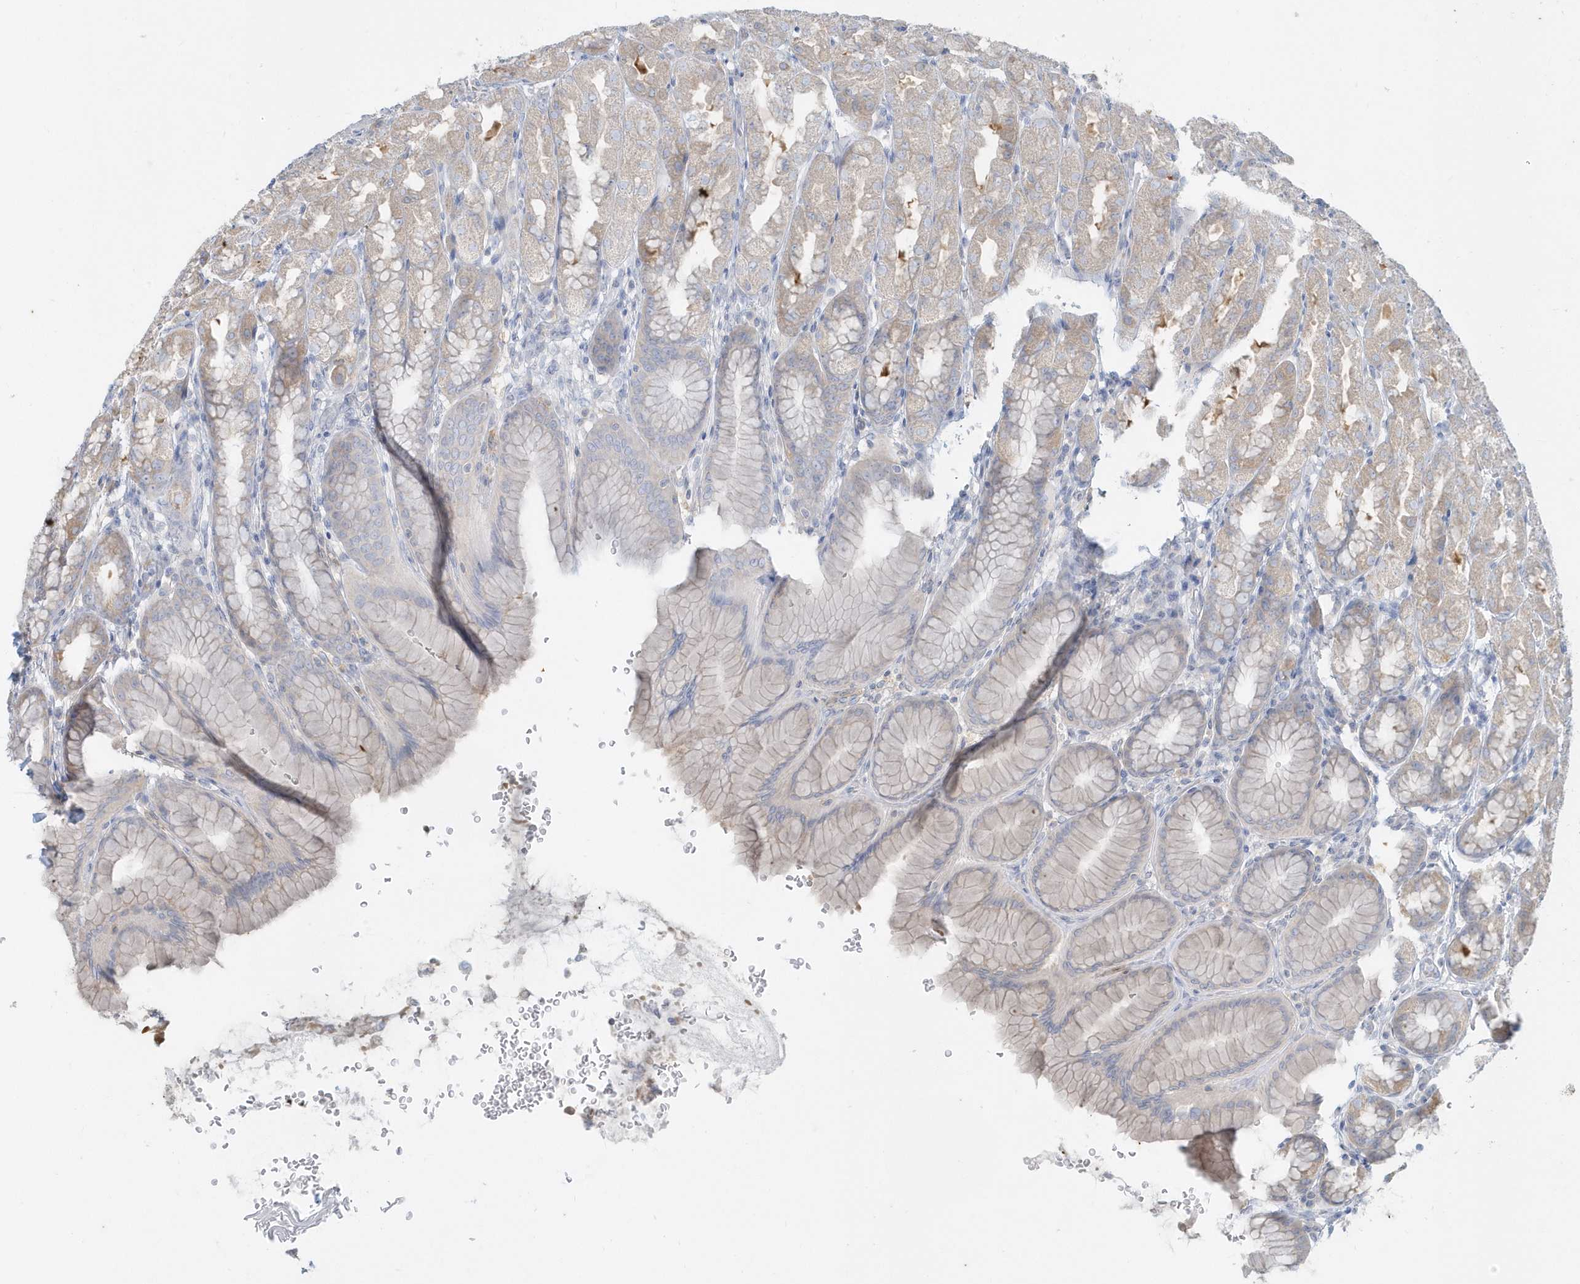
{"staining": {"intensity": "negative", "quantity": "none", "location": "none"}, "tissue": "stomach", "cell_type": "Glandular cells", "image_type": "normal", "snomed": [{"axis": "morphology", "description": "Normal tissue, NOS"}, {"axis": "topography", "description": "Stomach"}], "caption": "Glandular cells show no significant protein positivity in benign stomach.", "gene": "CLCN6", "patient": {"sex": "male", "age": 42}}